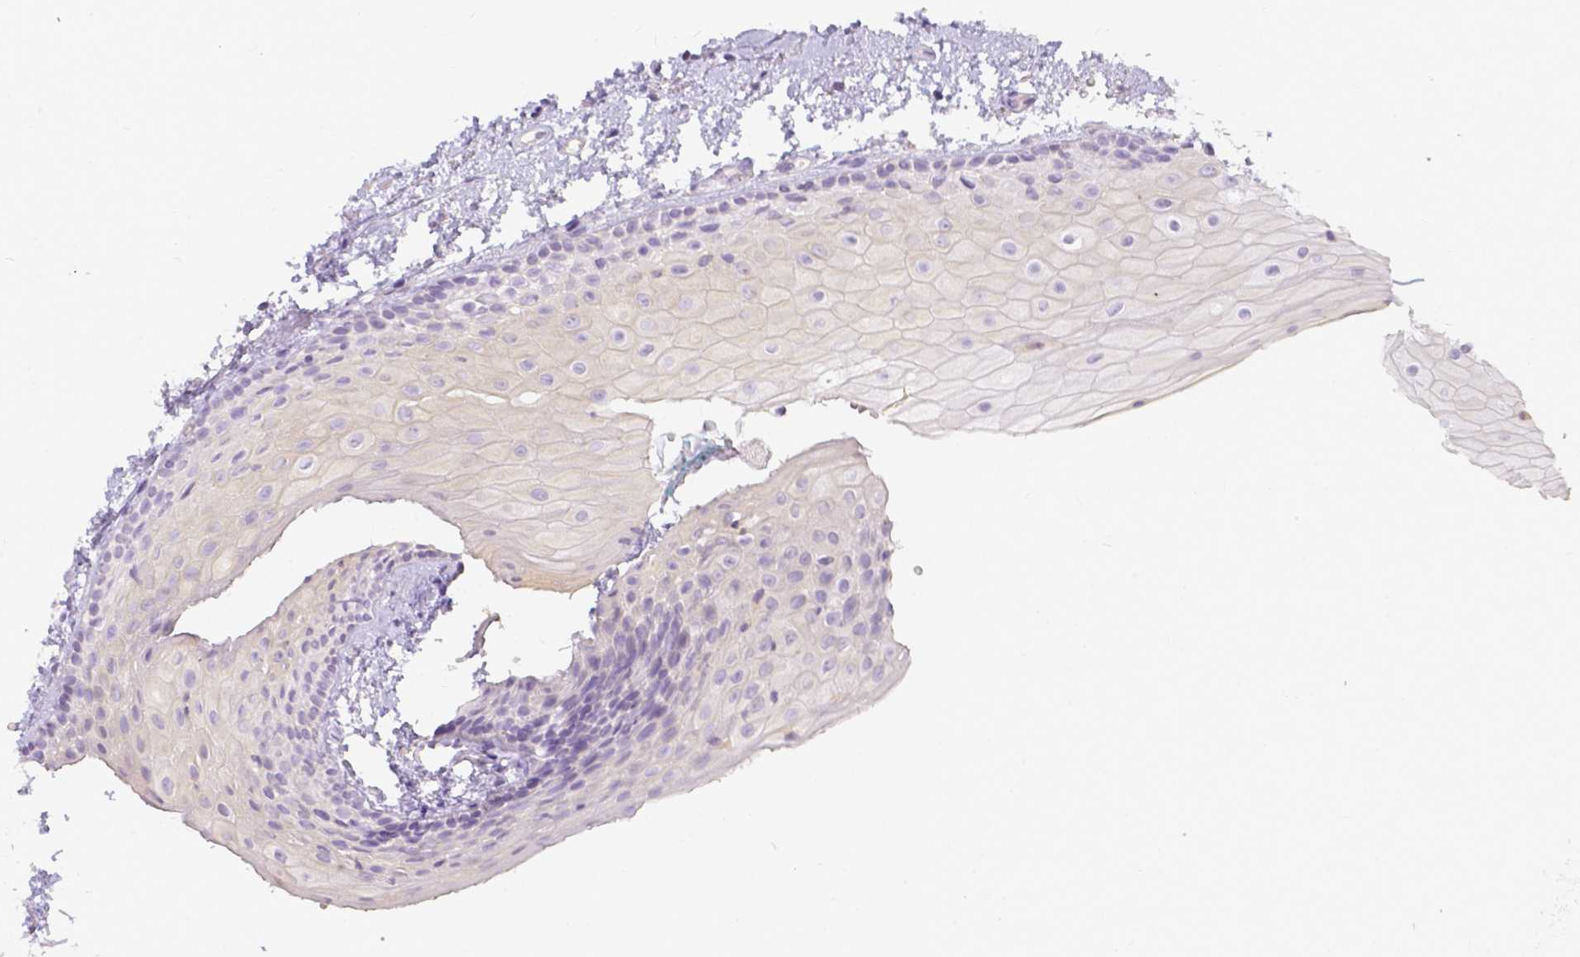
{"staining": {"intensity": "negative", "quantity": "none", "location": "none"}, "tissue": "oral mucosa", "cell_type": "Squamous epithelial cells", "image_type": "normal", "snomed": [{"axis": "morphology", "description": "Normal tissue, NOS"}, {"axis": "topography", "description": "Oral tissue"}], "caption": "Immunohistochemistry (IHC) photomicrograph of normal human oral mucosa stained for a protein (brown), which shows no positivity in squamous epithelial cells. The staining was performed using DAB to visualize the protein expression in brown, while the nuclei were stained in blue with hematoxylin (Magnification: 20x).", "gene": "KCNH1", "patient": {"sex": "female", "age": 82}}